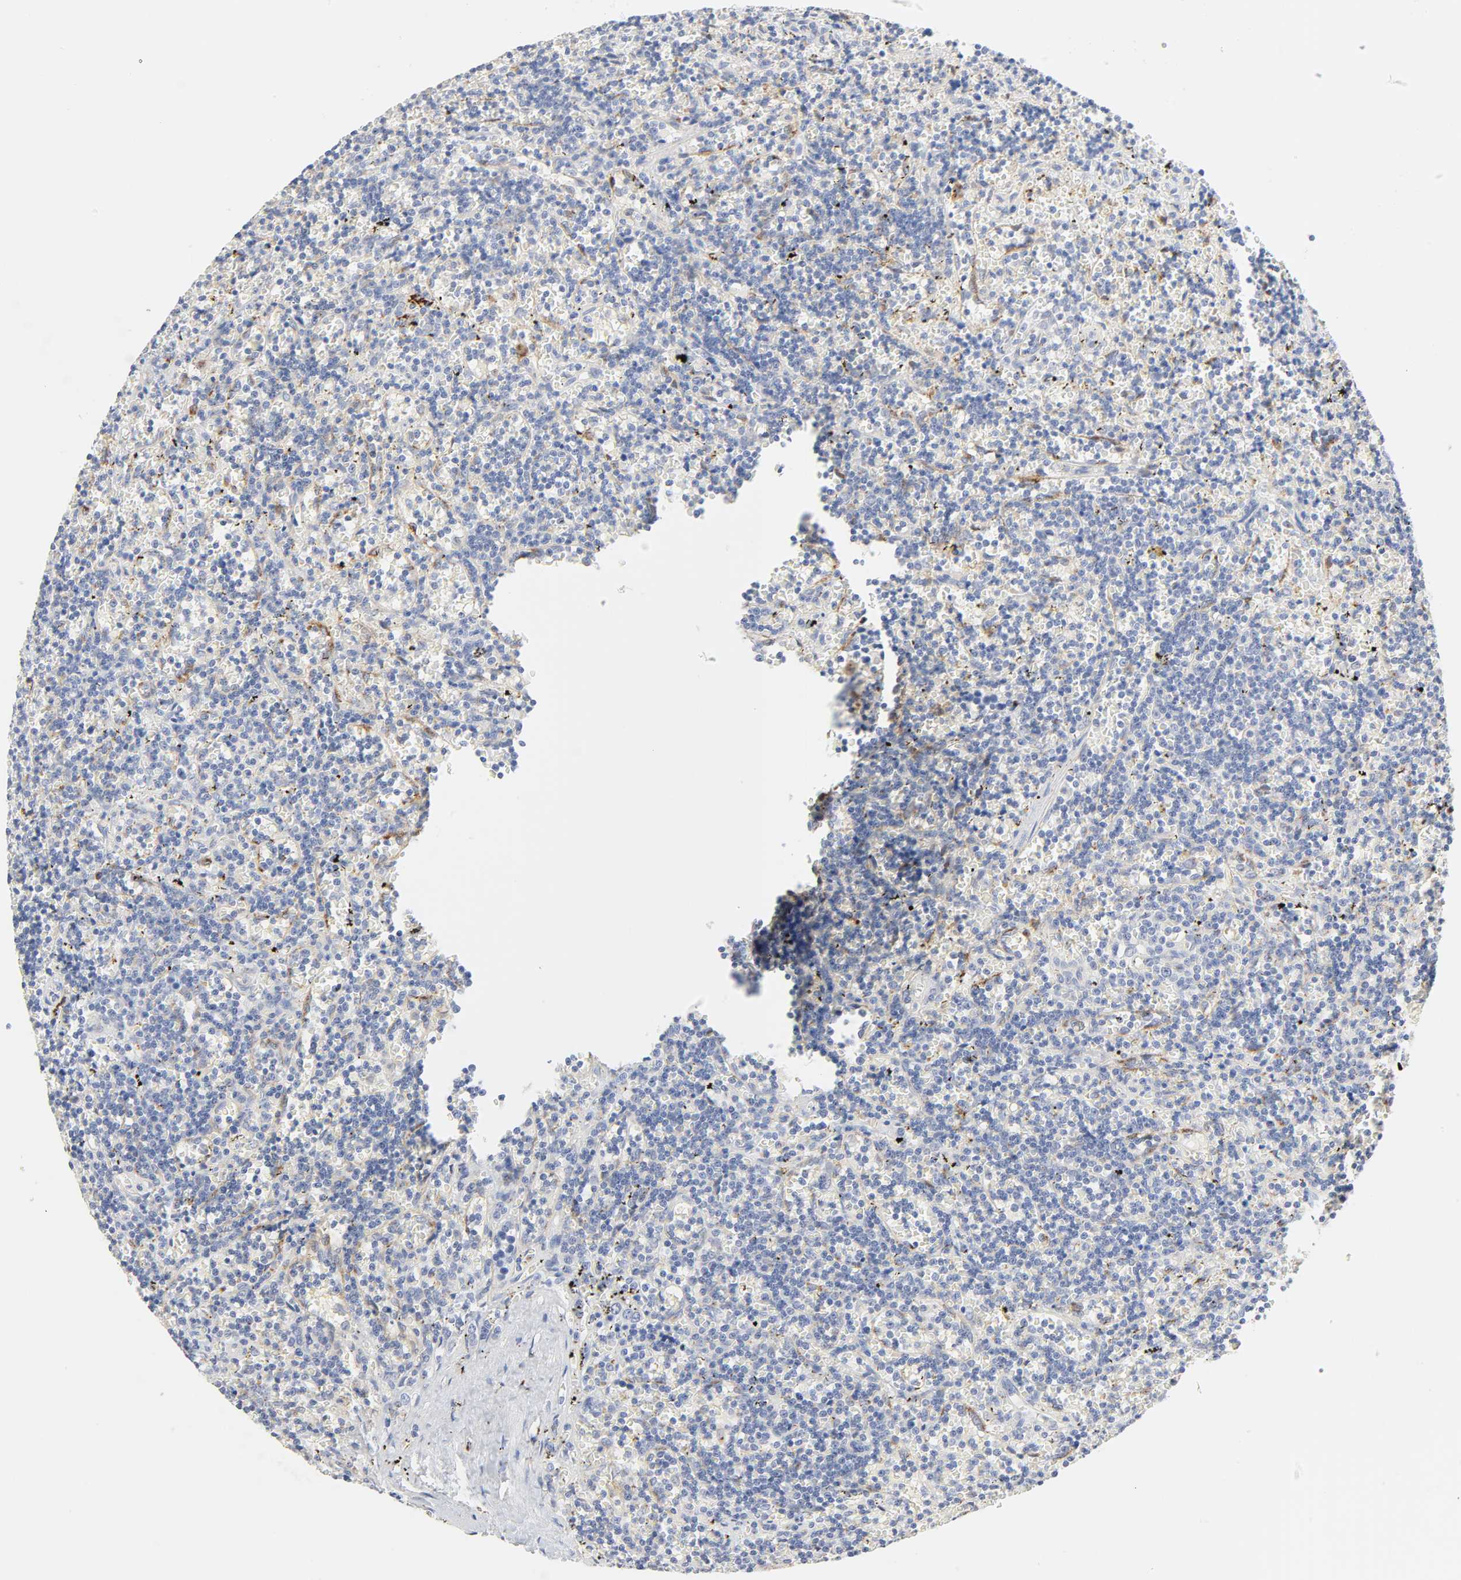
{"staining": {"intensity": "negative", "quantity": "none", "location": "none"}, "tissue": "lymphoma", "cell_type": "Tumor cells", "image_type": "cancer", "snomed": [{"axis": "morphology", "description": "Malignant lymphoma, non-Hodgkin's type, Low grade"}, {"axis": "topography", "description": "Spleen"}], "caption": "This is an IHC histopathology image of low-grade malignant lymphoma, non-Hodgkin's type. There is no positivity in tumor cells.", "gene": "MAGEB17", "patient": {"sex": "male", "age": 60}}